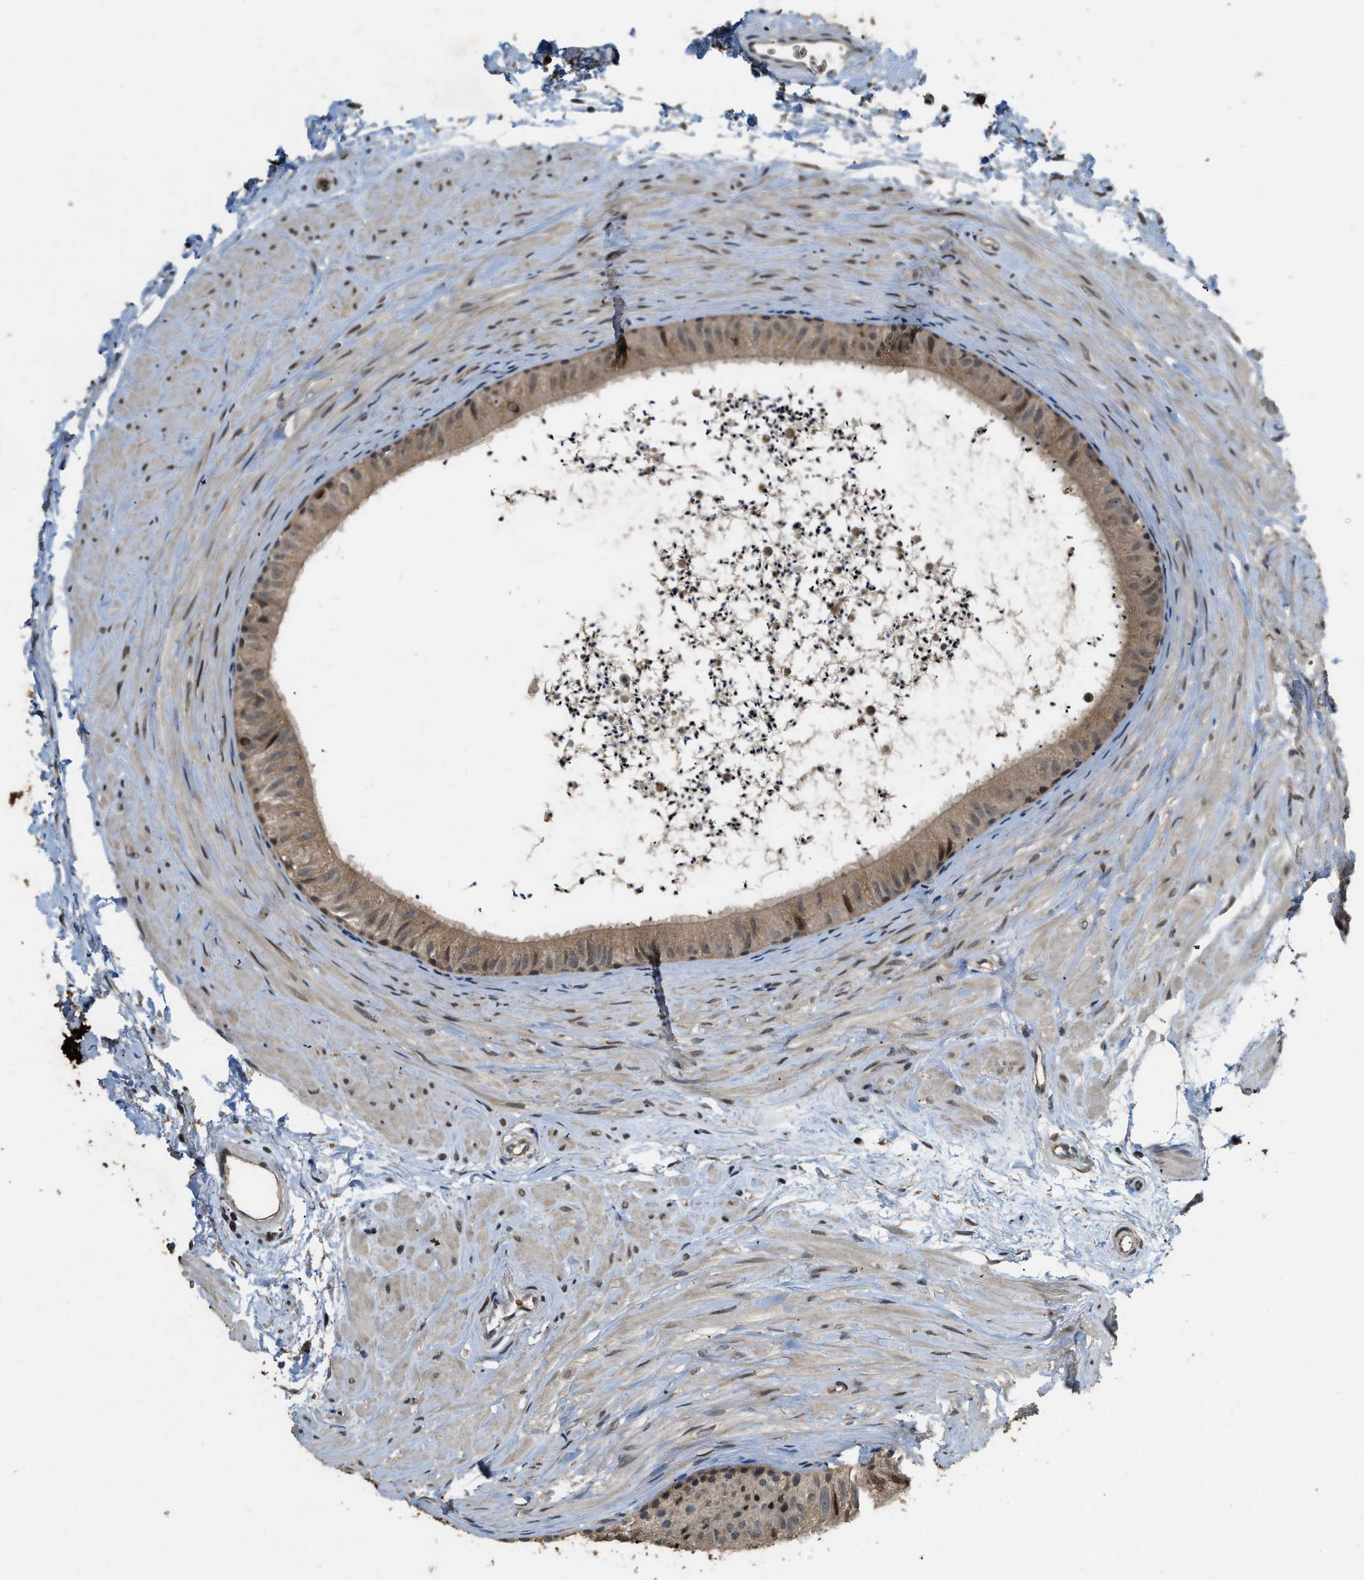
{"staining": {"intensity": "moderate", "quantity": ">75%", "location": "cytoplasmic/membranous,nuclear"}, "tissue": "epididymis", "cell_type": "Glandular cells", "image_type": "normal", "snomed": [{"axis": "morphology", "description": "Normal tissue, NOS"}, {"axis": "topography", "description": "Epididymis"}], "caption": "High-power microscopy captured an immunohistochemistry (IHC) micrograph of benign epididymis, revealing moderate cytoplasmic/membranous,nuclear expression in approximately >75% of glandular cells.", "gene": "RNF141", "patient": {"sex": "male", "age": 56}}